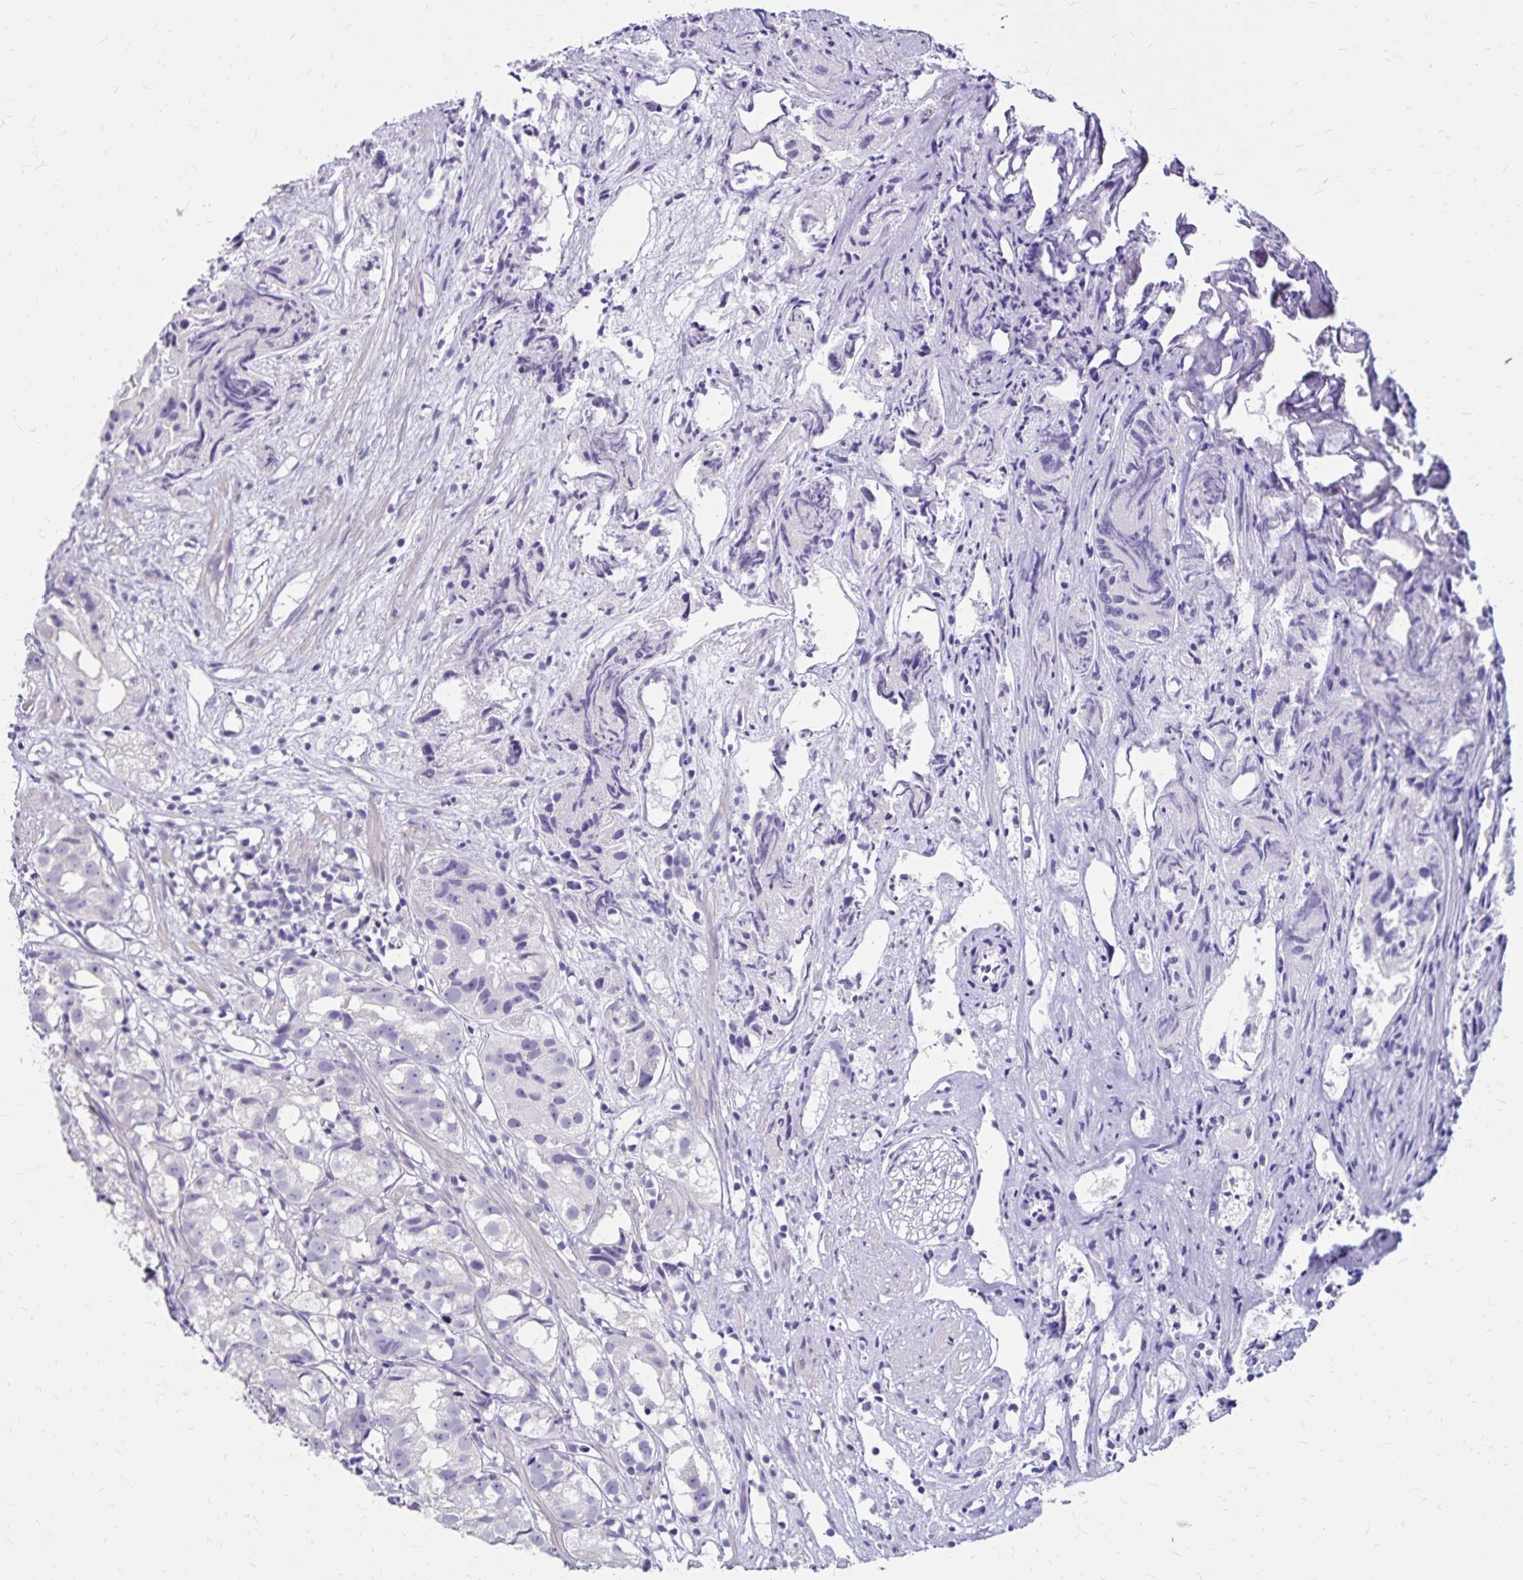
{"staining": {"intensity": "negative", "quantity": "none", "location": "none"}, "tissue": "prostate cancer", "cell_type": "Tumor cells", "image_type": "cancer", "snomed": [{"axis": "morphology", "description": "Adenocarcinoma, High grade"}, {"axis": "topography", "description": "Prostate"}], "caption": "Immunohistochemistry image of human prostate cancer stained for a protein (brown), which displays no staining in tumor cells.", "gene": "SH3GL3", "patient": {"sex": "male", "age": 68}}